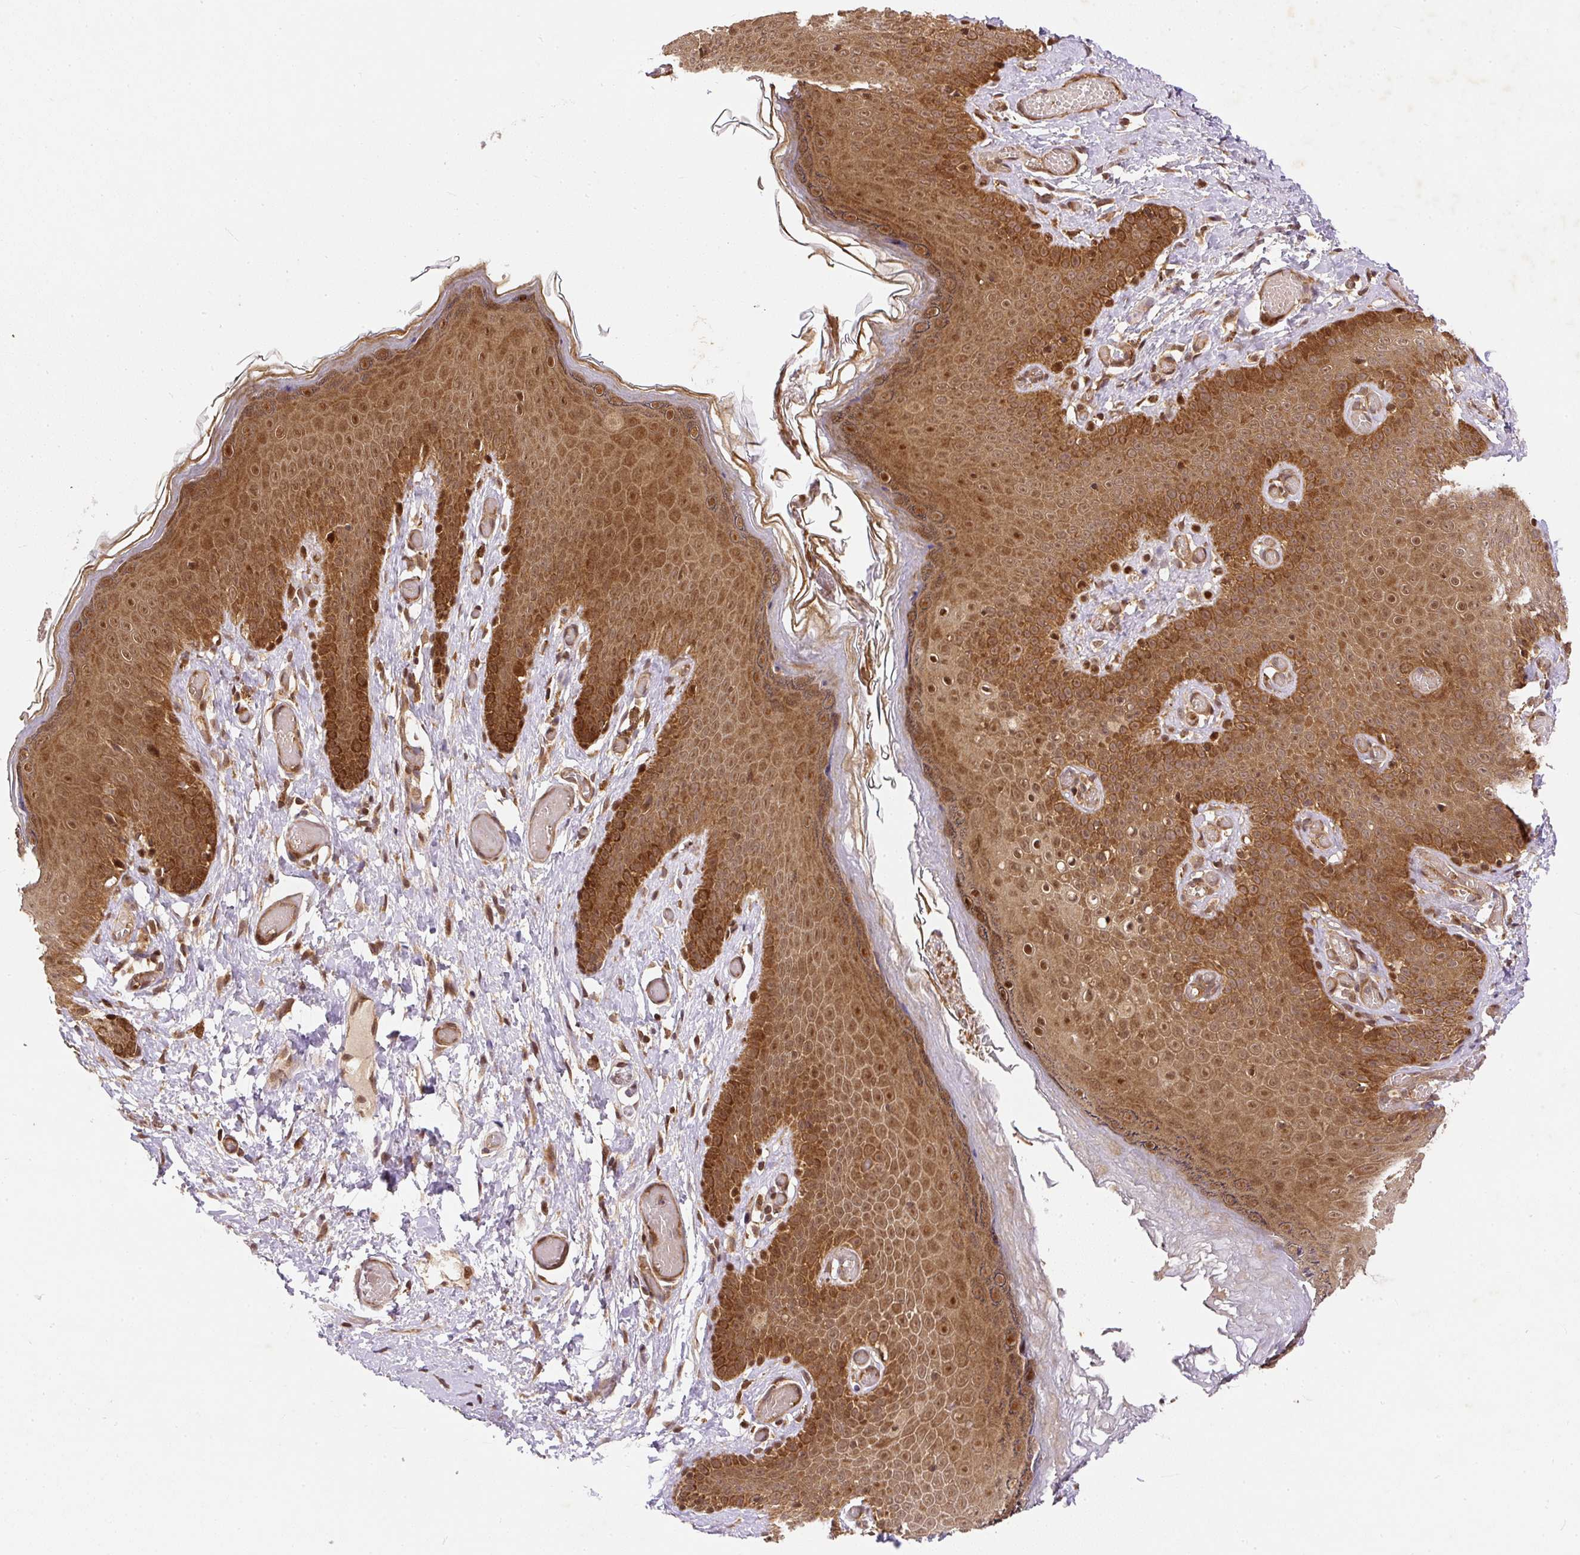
{"staining": {"intensity": "strong", "quantity": ">75%", "location": "cytoplasmic/membranous,nuclear"}, "tissue": "skin", "cell_type": "Epidermal cells", "image_type": "normal", "snomed": [{"axis": "morphology", "description": "Normal tissue, NOS"}, {"axis": "topography", "description": "Anal"}], "caption": "Epidermal cells reveal high levels of strong cytoplasmic/membranous,nuclear positivity in about >75% of cells in unremarkable human skin. (DAB = brown stain, brightfield microscopy at high magnification).", "gene": "PSMD1", "patient": {"sex": "female", "age": 40}}